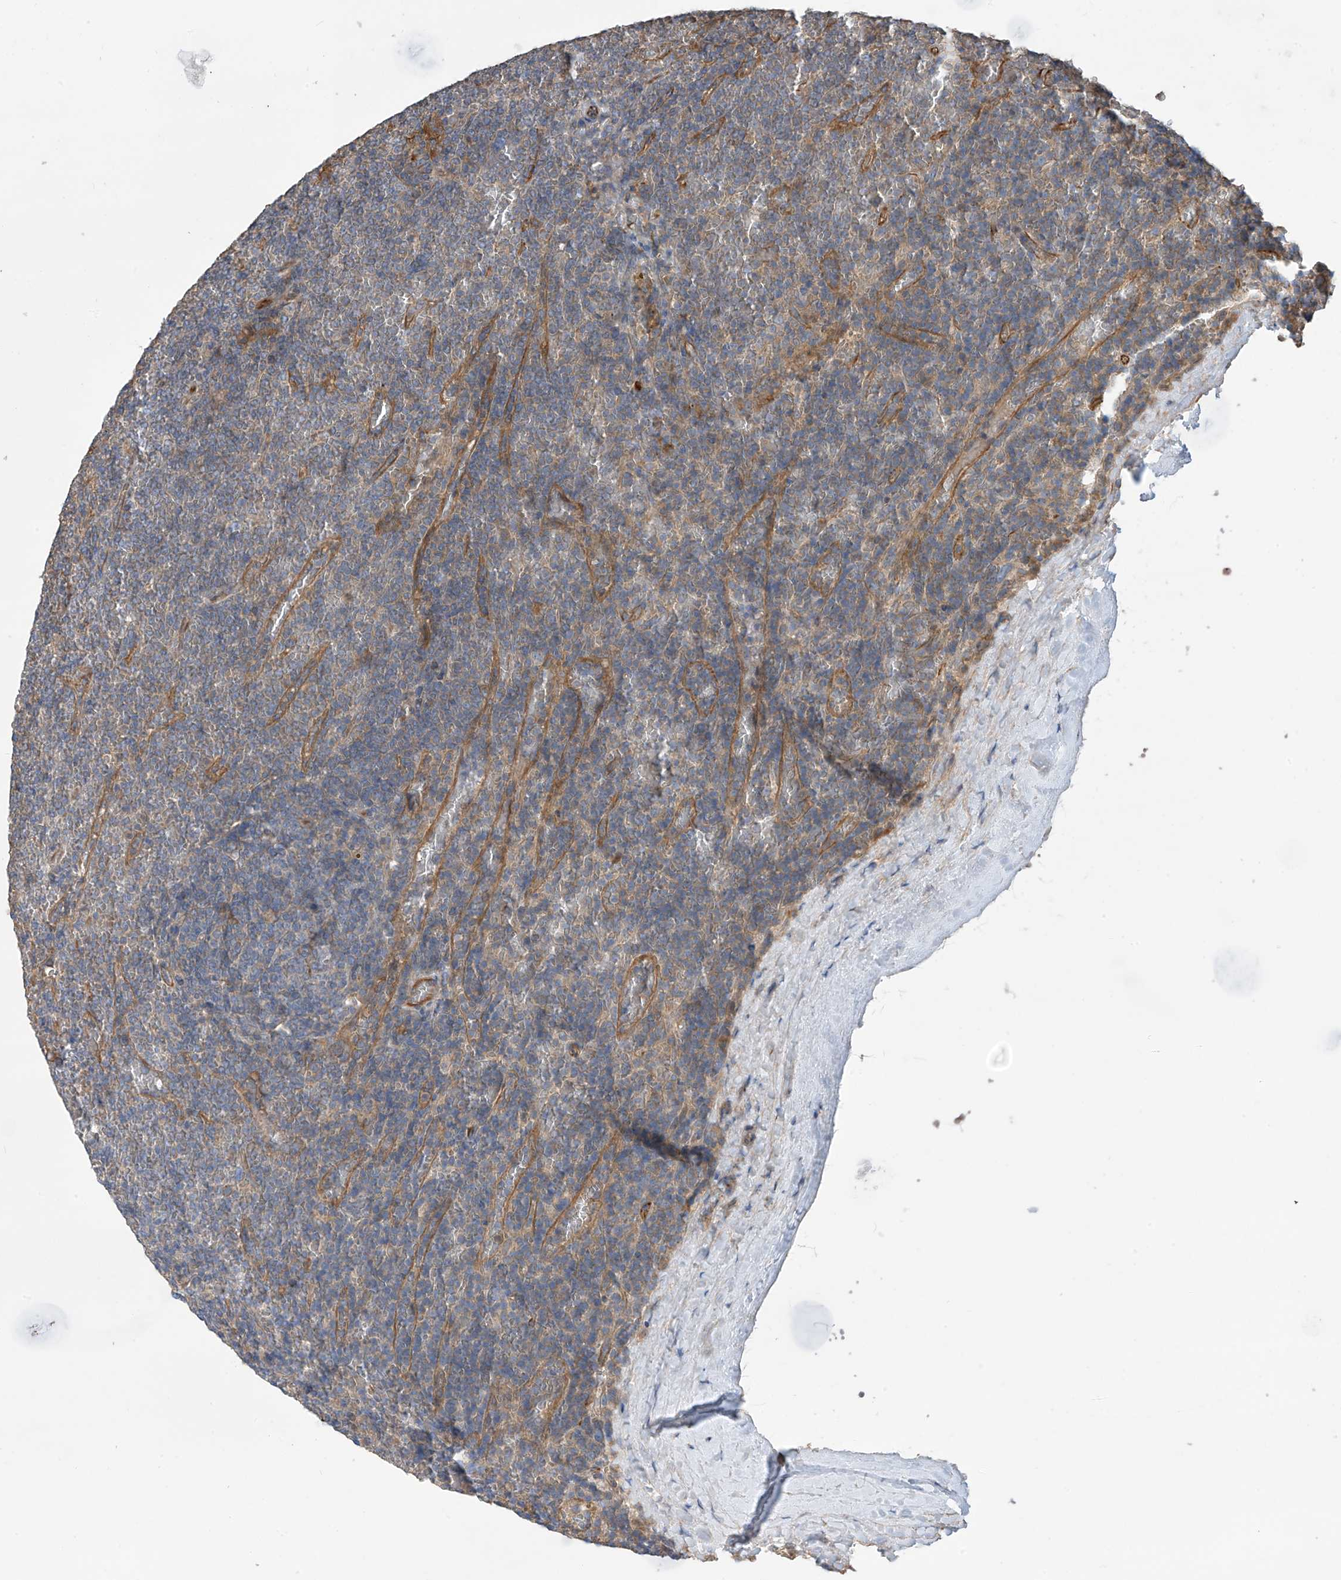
{"staining": {"intensity": "weak", "quantity": "<25%", "location": "cytoplasmic/membranous"}, "tissue": "lymphoma", "cell_type": "Tumor cells", "image_type": "cancer", "snomed": [{"axis": "morphology", "description": "Malignant lymphoma, non-Hodgkin's type, Low grade"}, {"axis": "topography", "description": "Spleen"}], "caption": "The image displays no staining of tumor cells in lymphoma.", "gene": "PHACTR4", "patient": {"sex": "female", "age": 19}}